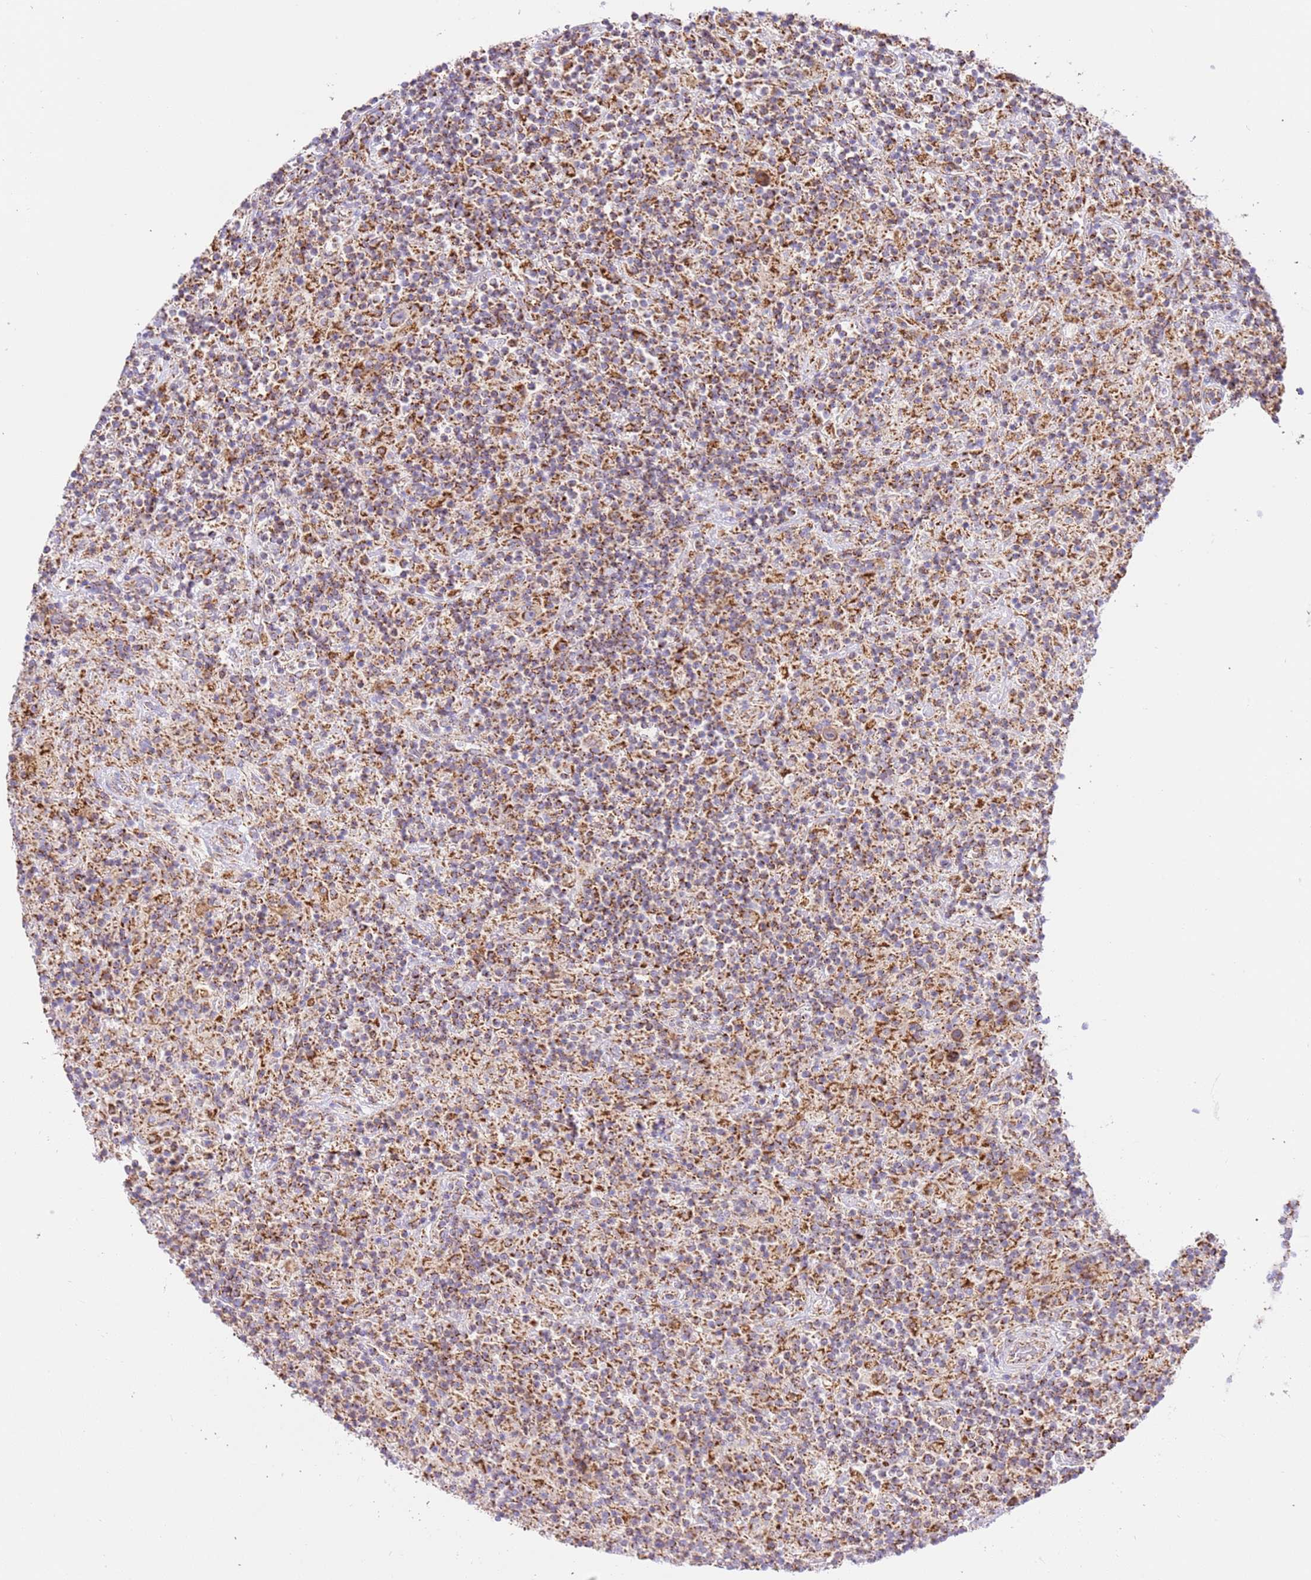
{"staining": {"intensity": "strong", "quantity": ">75%", "location": "cytoplasmic/membranous"}, "tissue": "lymphoma", "cell_type": "Tumor cells", "image_type": "cancer", "snomed": [{"axis": "morphology", "description": "Hodgkin's disease, NOS"}, {"axis": "topography", "description": "Lymph node"}], "caption": "Hodgkin's disease was stained to show a protein in brown. There is high levels of strong cytoplasmic/membranous staining in approximately >75% of tumor cells. The staining was performed using DAB to visualize the protein expression in brown, while the nuclei were stained in blue with hematoxylin (Magnification: 20x).", "gene": "ZBTB39", "patient": {"sex": "male", "age": 70}}